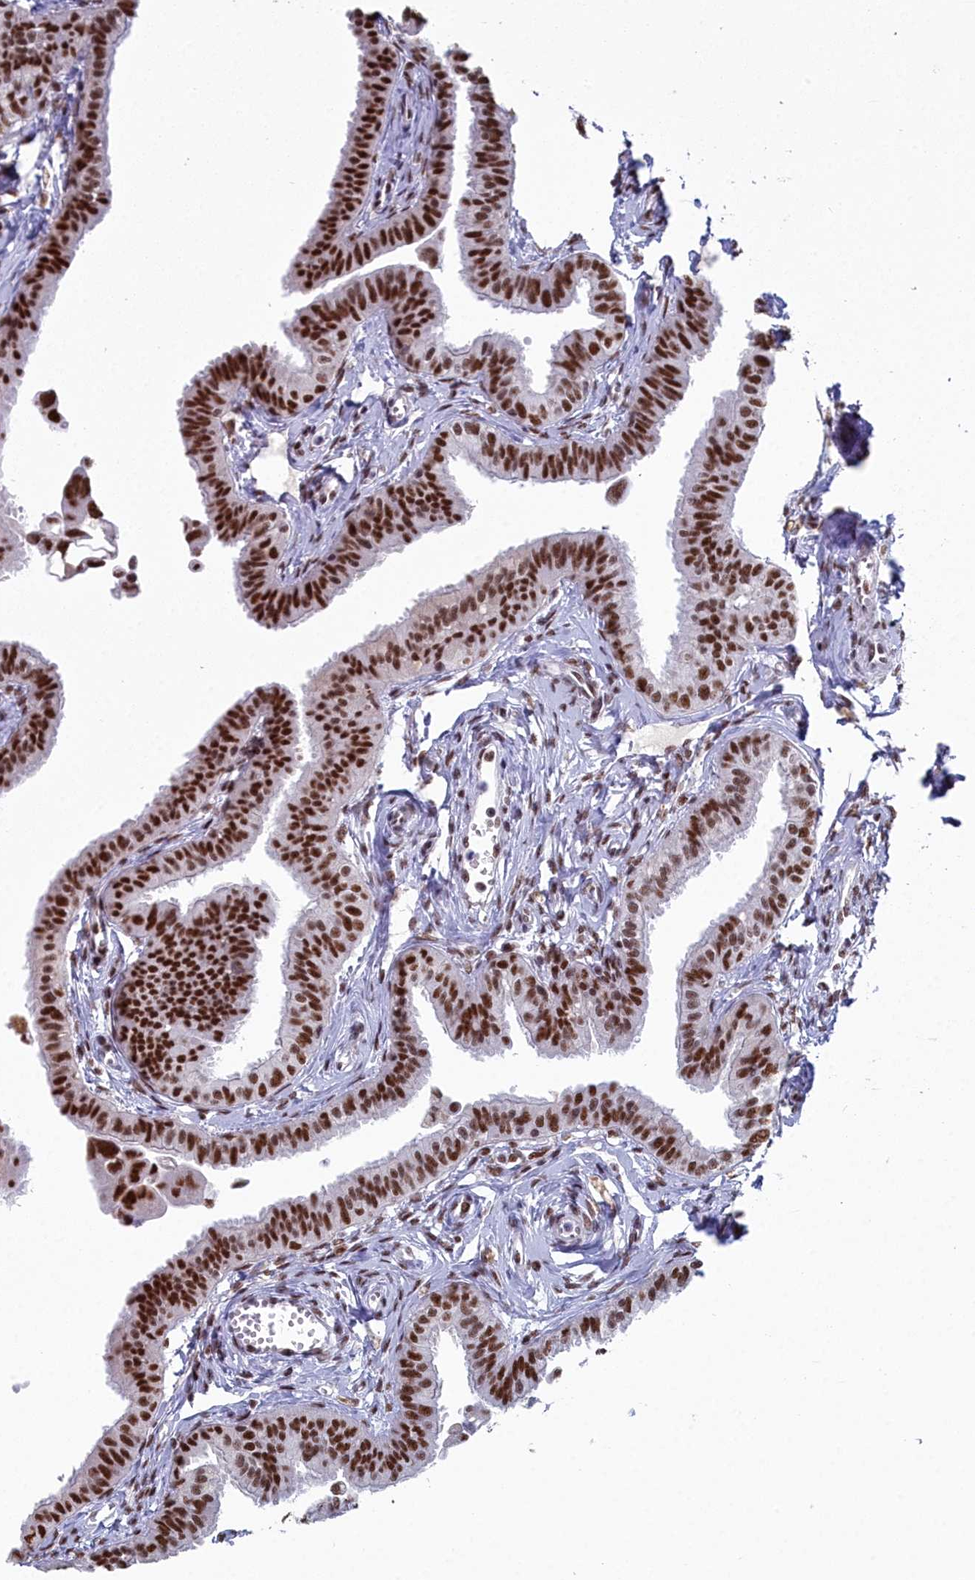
{"staining": {"intensity": "strong", "quantity": ">75%", "location": "nuclear"}, "tissue": "fallopian tube", "cell_type": "Glandular cells", "image_type": "normal", "snomed": [{"axis": "morphology", "description": "Normal tissue, NOS"}, {"axis": "morphology", "description": "Carcinoma, NOS"}, {"axis": "topography", "description": "Fallopian tube"}, {"axis": "topography", "description": "Ovary"}], "caption": "Immunohistochemistry staining of normal fallopian tube, which displays high levels of strong nuclear expression in about >75% of glandular cells indicating strong nuclear protein expression. The staining was performed using DAB (3,3'-diaminobenzidine) (brown) for protein detection and nuclei were counterstained in hematoxylin (blue).", "gene": "SF3B3", "patient": {"sex": "female", "age": 59}}